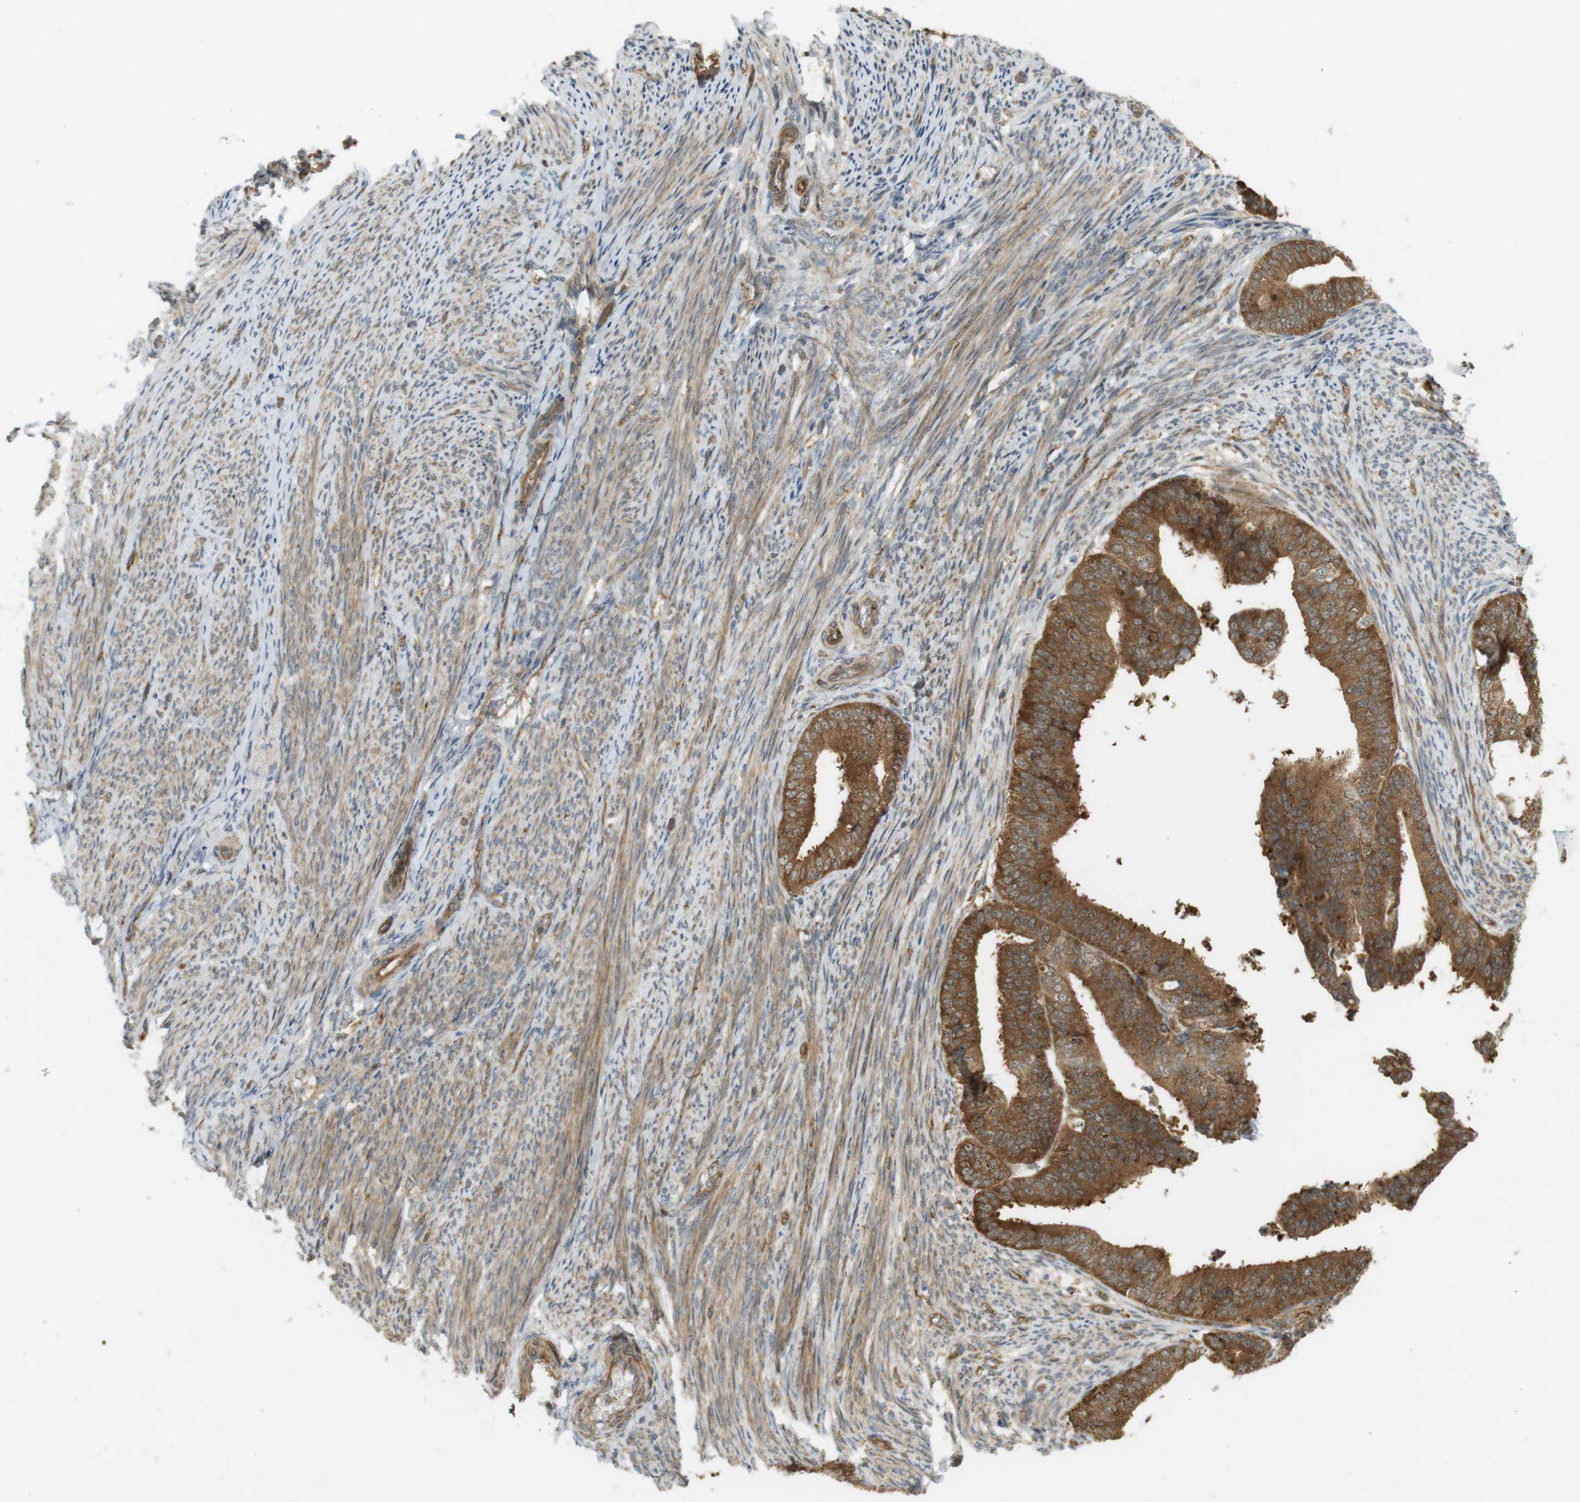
{"staining": {"intensity": "strong", "quantity": ">75%", "location": "cytoplasmic/membranous,nuclear"}, "tissue": "endometrial cancer", "cell_type": "Tumor cells", "image_type": "cancer", "snomed": [{"axis": "morphology", "description": "Adenocarcinoma, NOS"}, {"axis": "topography", "description": "Endometrium"}], "caption": "Protein staining demonstrates strong cytoplasmic/membranous and nuclear positivity in about >75% of tumor cells in endometrial cancer (adenocarcinoma).", "gene": "PA2G4", "patient": {"sex": "female", "age": 63}}